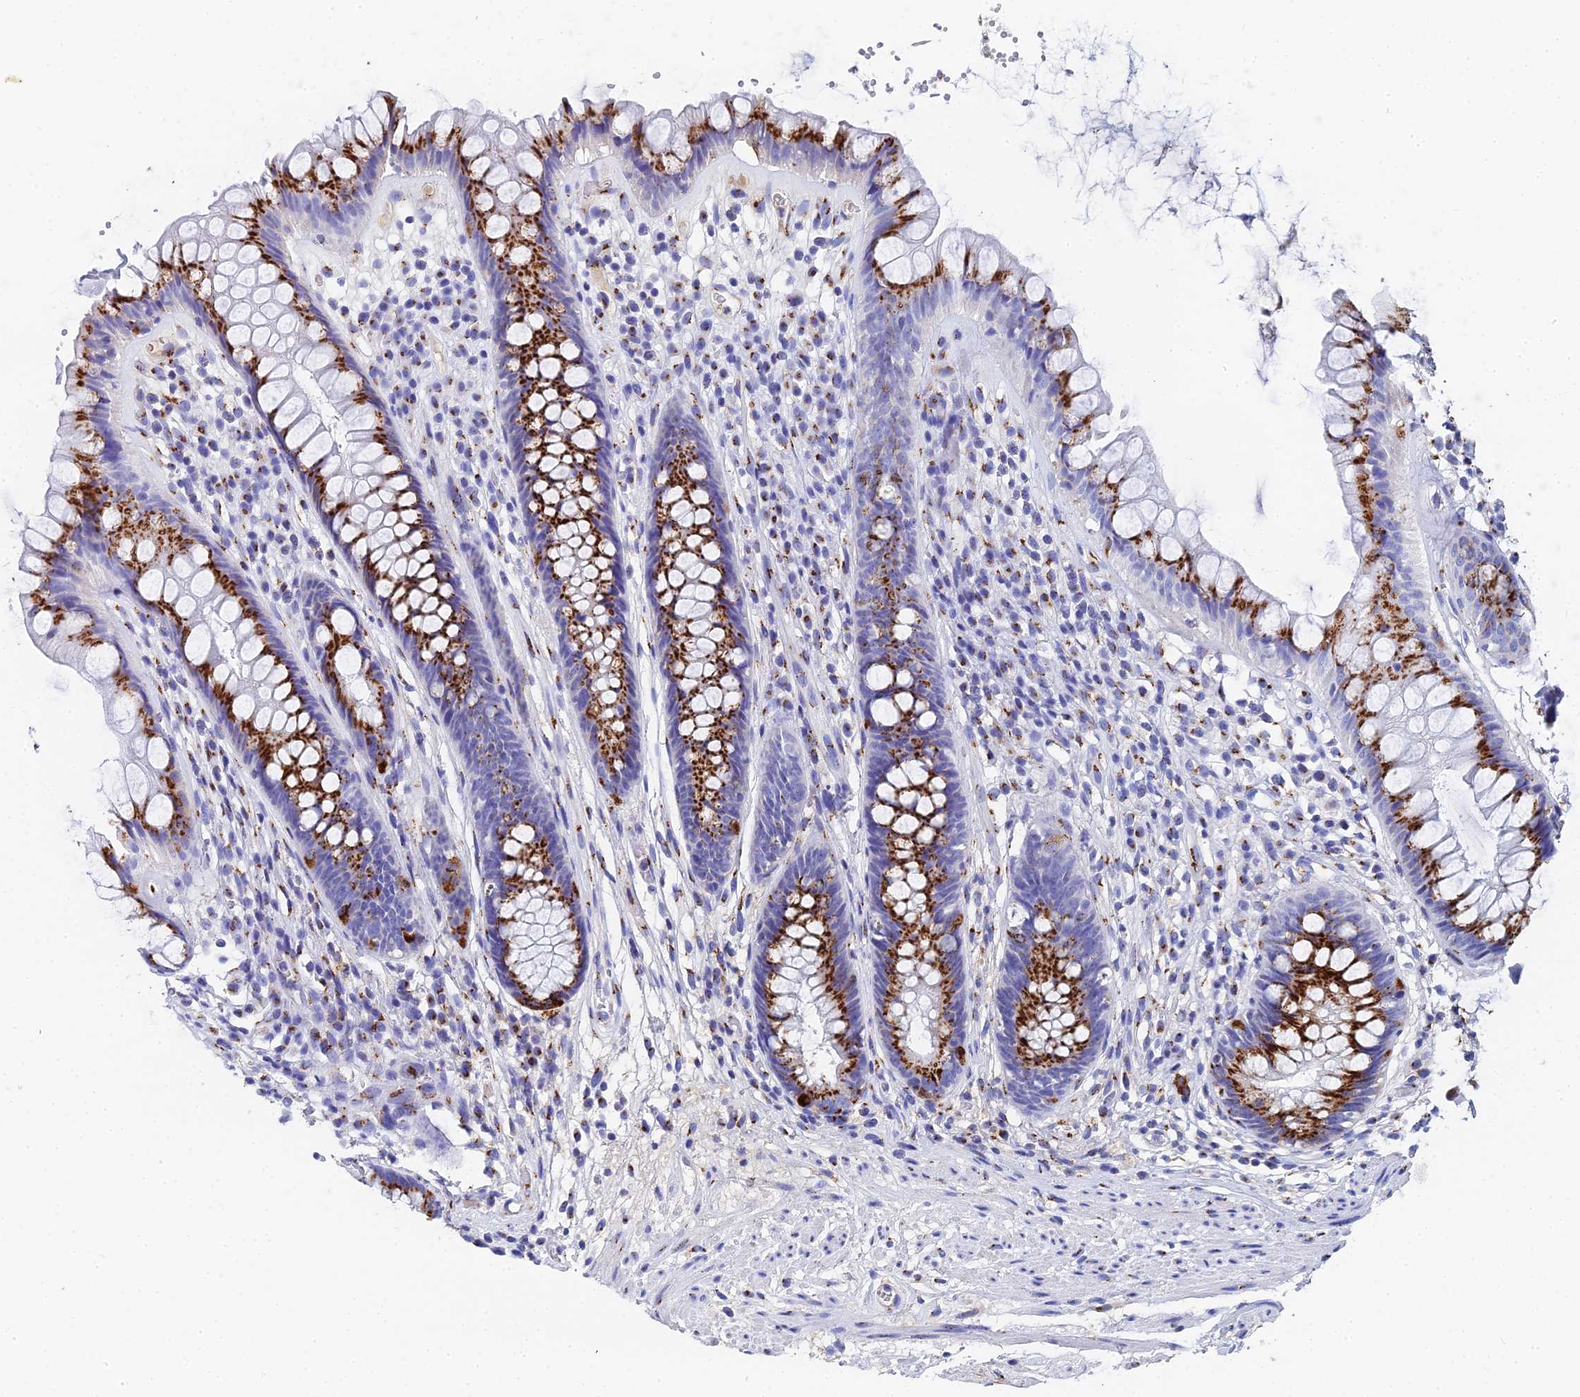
{"staining": {"intensity": "strong", "quantity": ">75%", "location": "cytoplasmic/membranous"}, "tissue": "rectum", "cell_type": "Glandular cells", "image_type": "normal", "snomed": [{"axis": "morphology", "description": "Normal tissue, NOS"}, {"axis": "topography", "description": "Rectum"}], "caption": "Normal rectum displays strong cytoplasmic/membranous positivity in approximately >75% of glandular cells, visualized by immunohistochemistry.", "gene": "ENSG00000268674", "patient": {"sex": "male", "age": 74}}